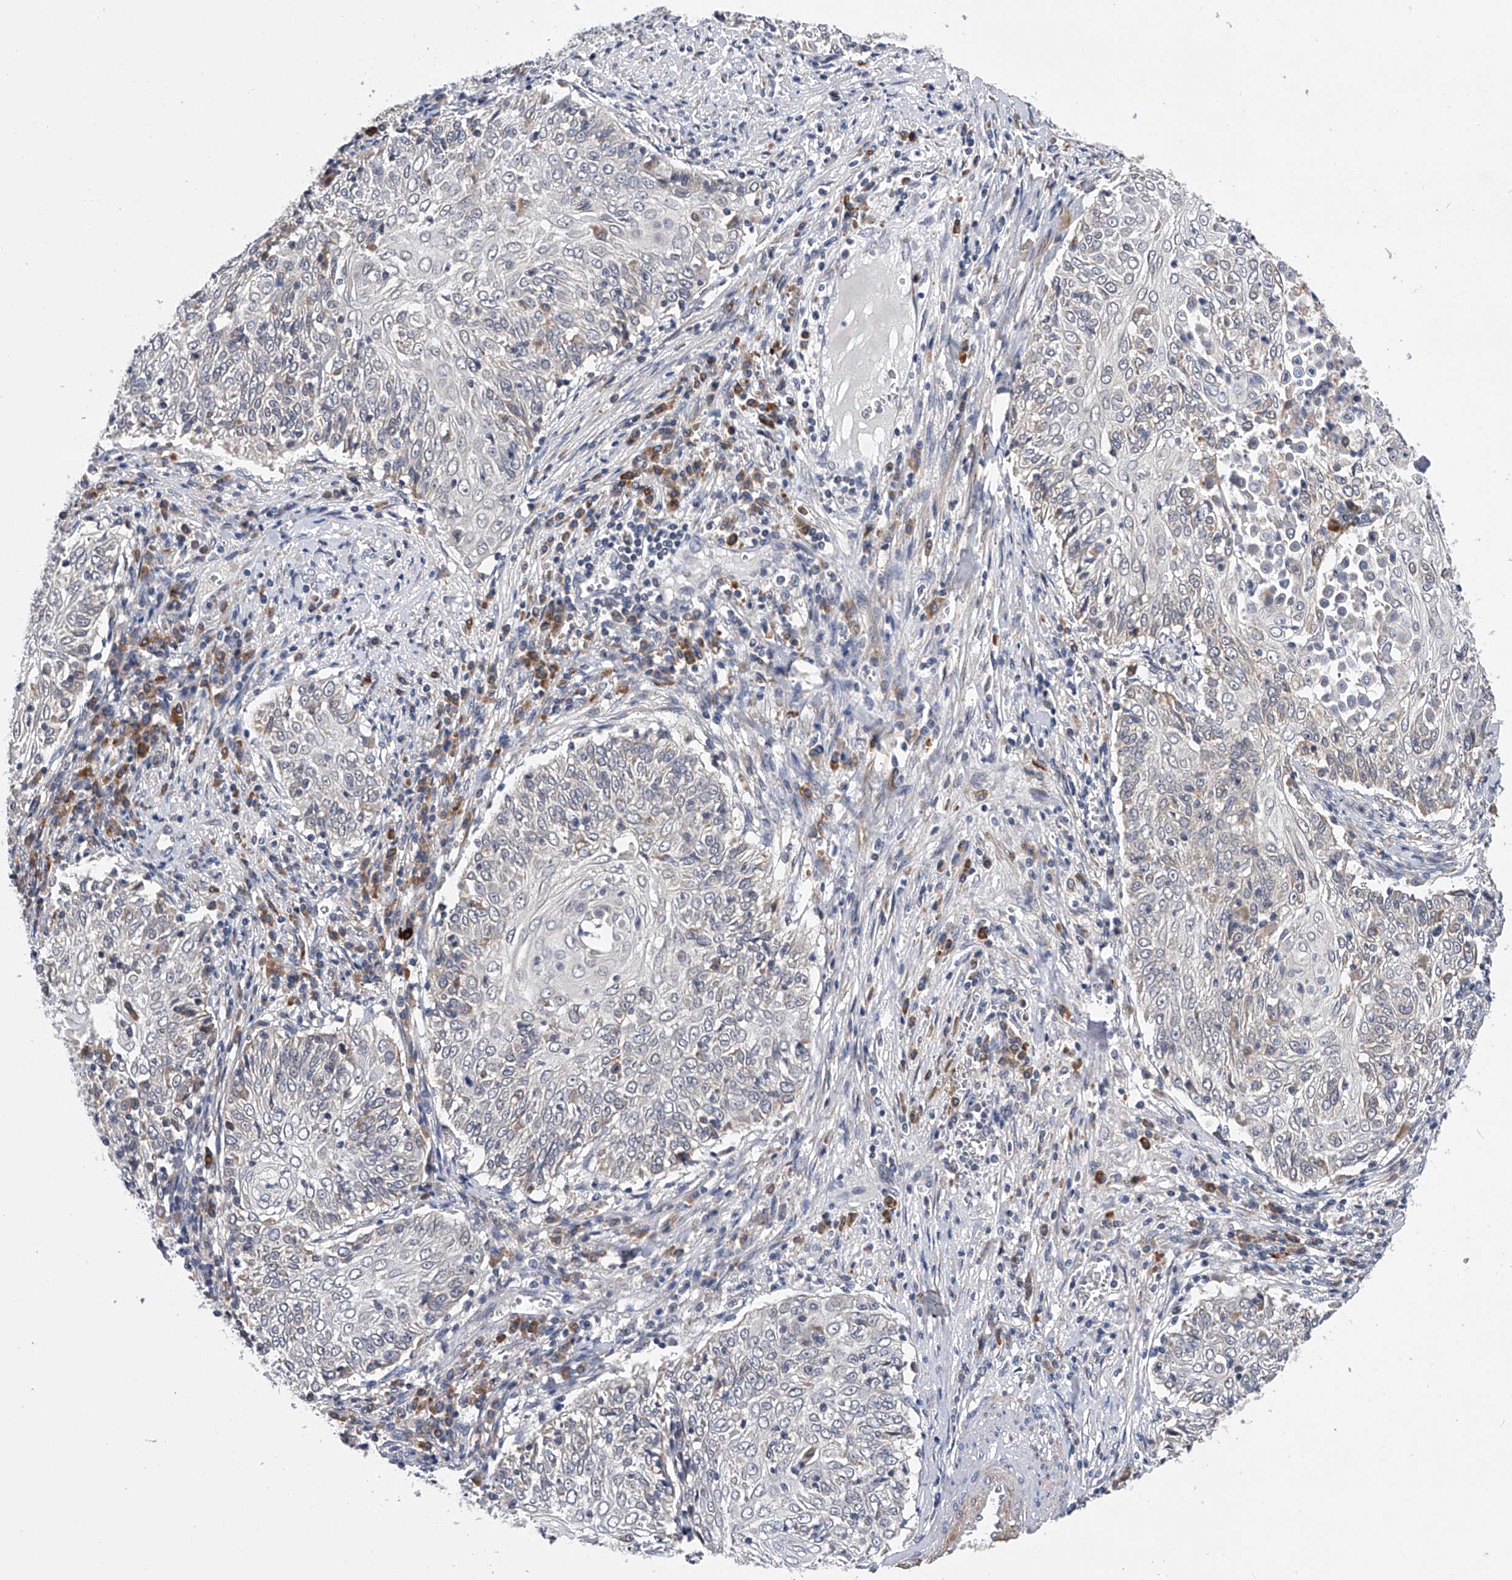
{"staining": {"intensity": "negative", "quantity": "none", "location": "none"}, "tissue": "cervical cancer", "cell_type": "Tumor cells", "image_type": "cancer", "snomed": [{"axis": "morphology", "description": "Squamous cell carcinoma, NOS"}, {"axis": "topography", "description": "Cervix"}], "caption": "There is no significant staining in tumor cells of cervical squamous cell carcinoma.", "gene": "SPOCK1", "patient": {"sex": "female", "age": 48}}